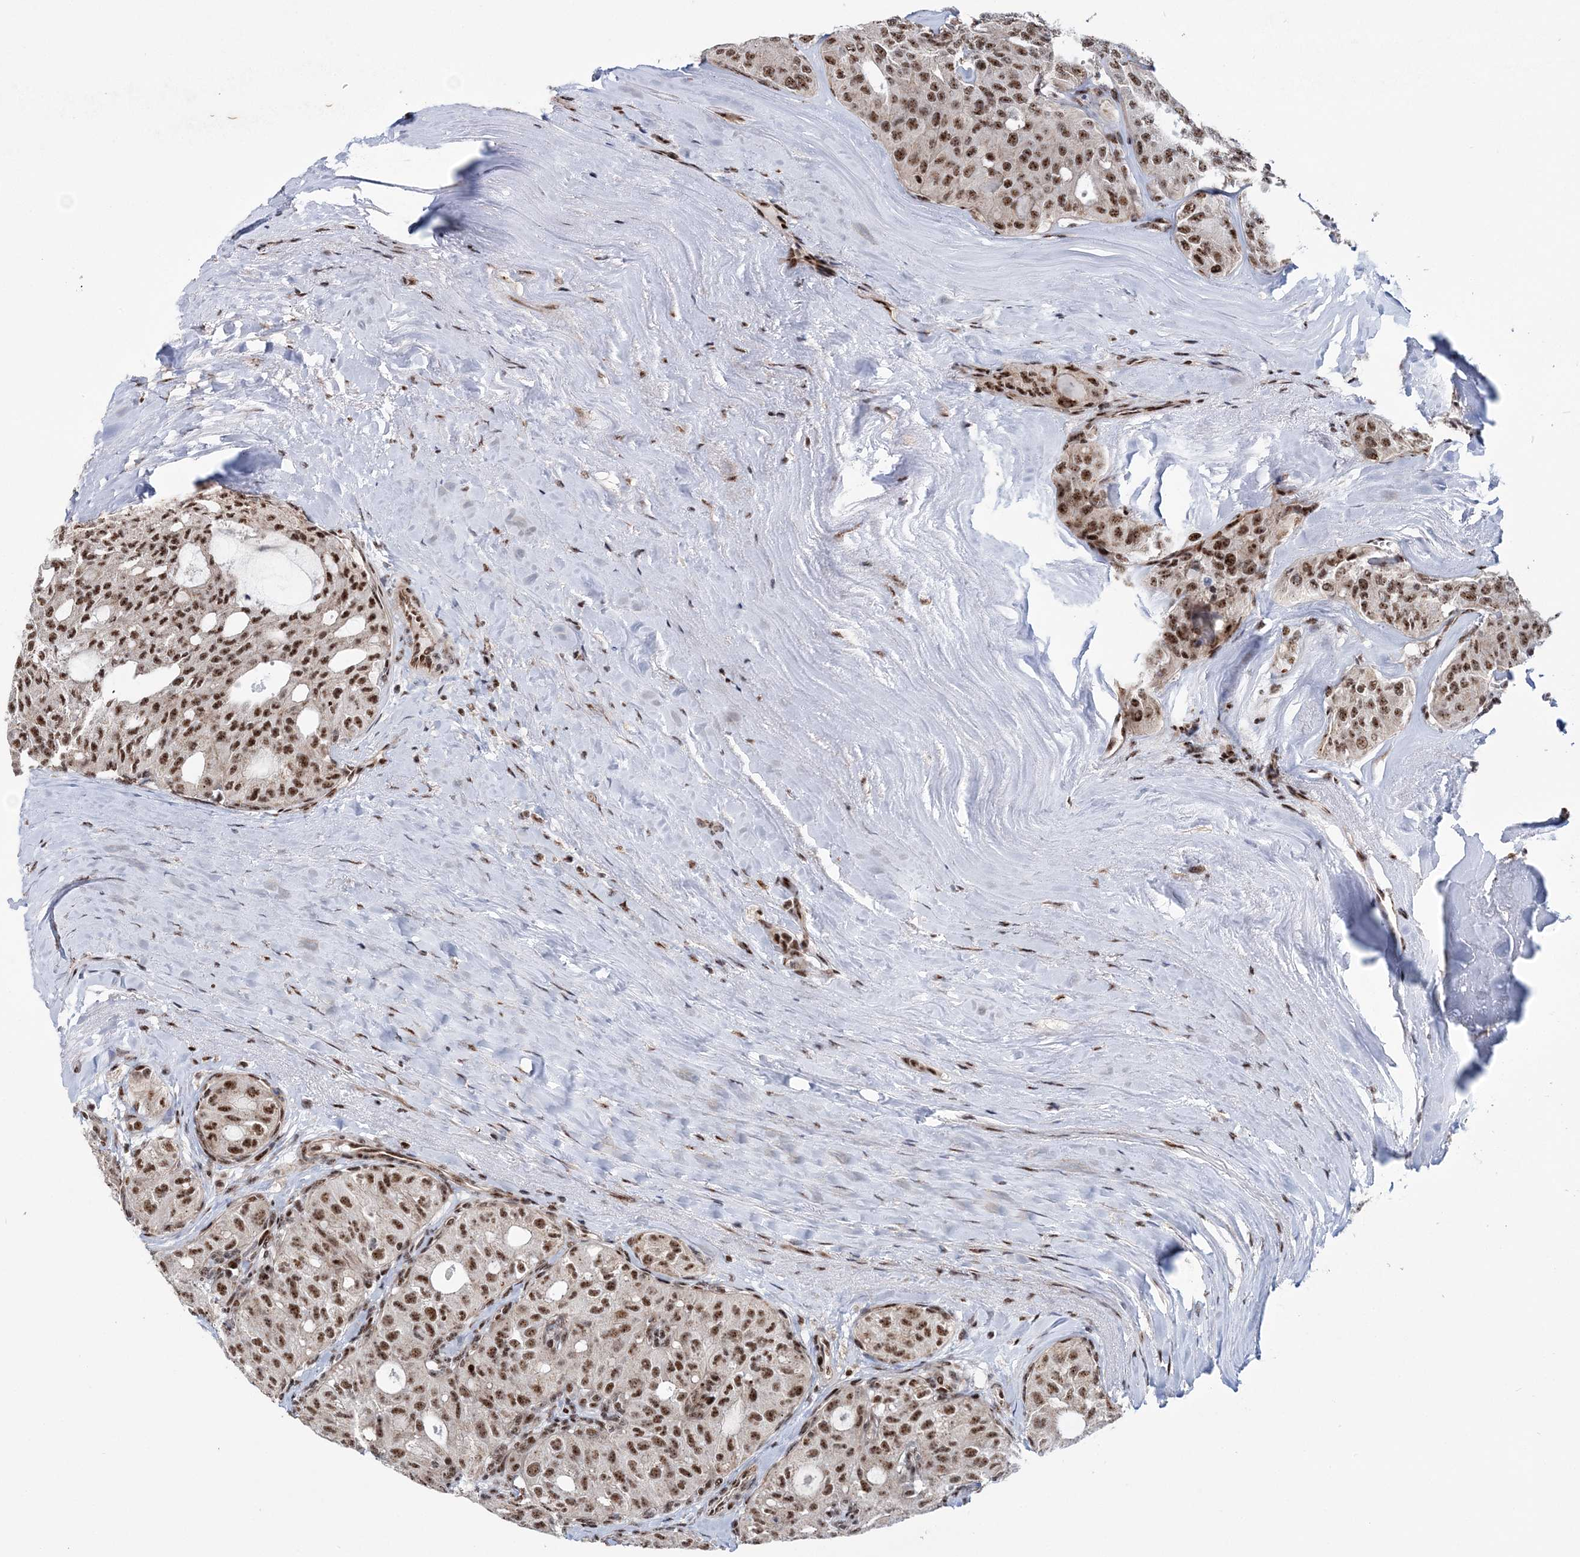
{"staining": {"intensity": "moderate", "quantity": ">75%", "location": "nuclear"}, "tissue": "thyroid cancer", "cell_type": "Tumor cells", "image_type": "cancer", "snomed": [{"axis": "morphology", "description": "Follicular adenoma carcinoma, NOS"}, {"axis": "topography", "description": "Thyroid gland"}], "caption": "Thyroid cancer tissue displays moderate nuclear staining in approximately >75% of tumor cells, visualized by immunohistochemistry.", "gene": "TATDN2", "patient": {"sex": "male", "age": 75}}